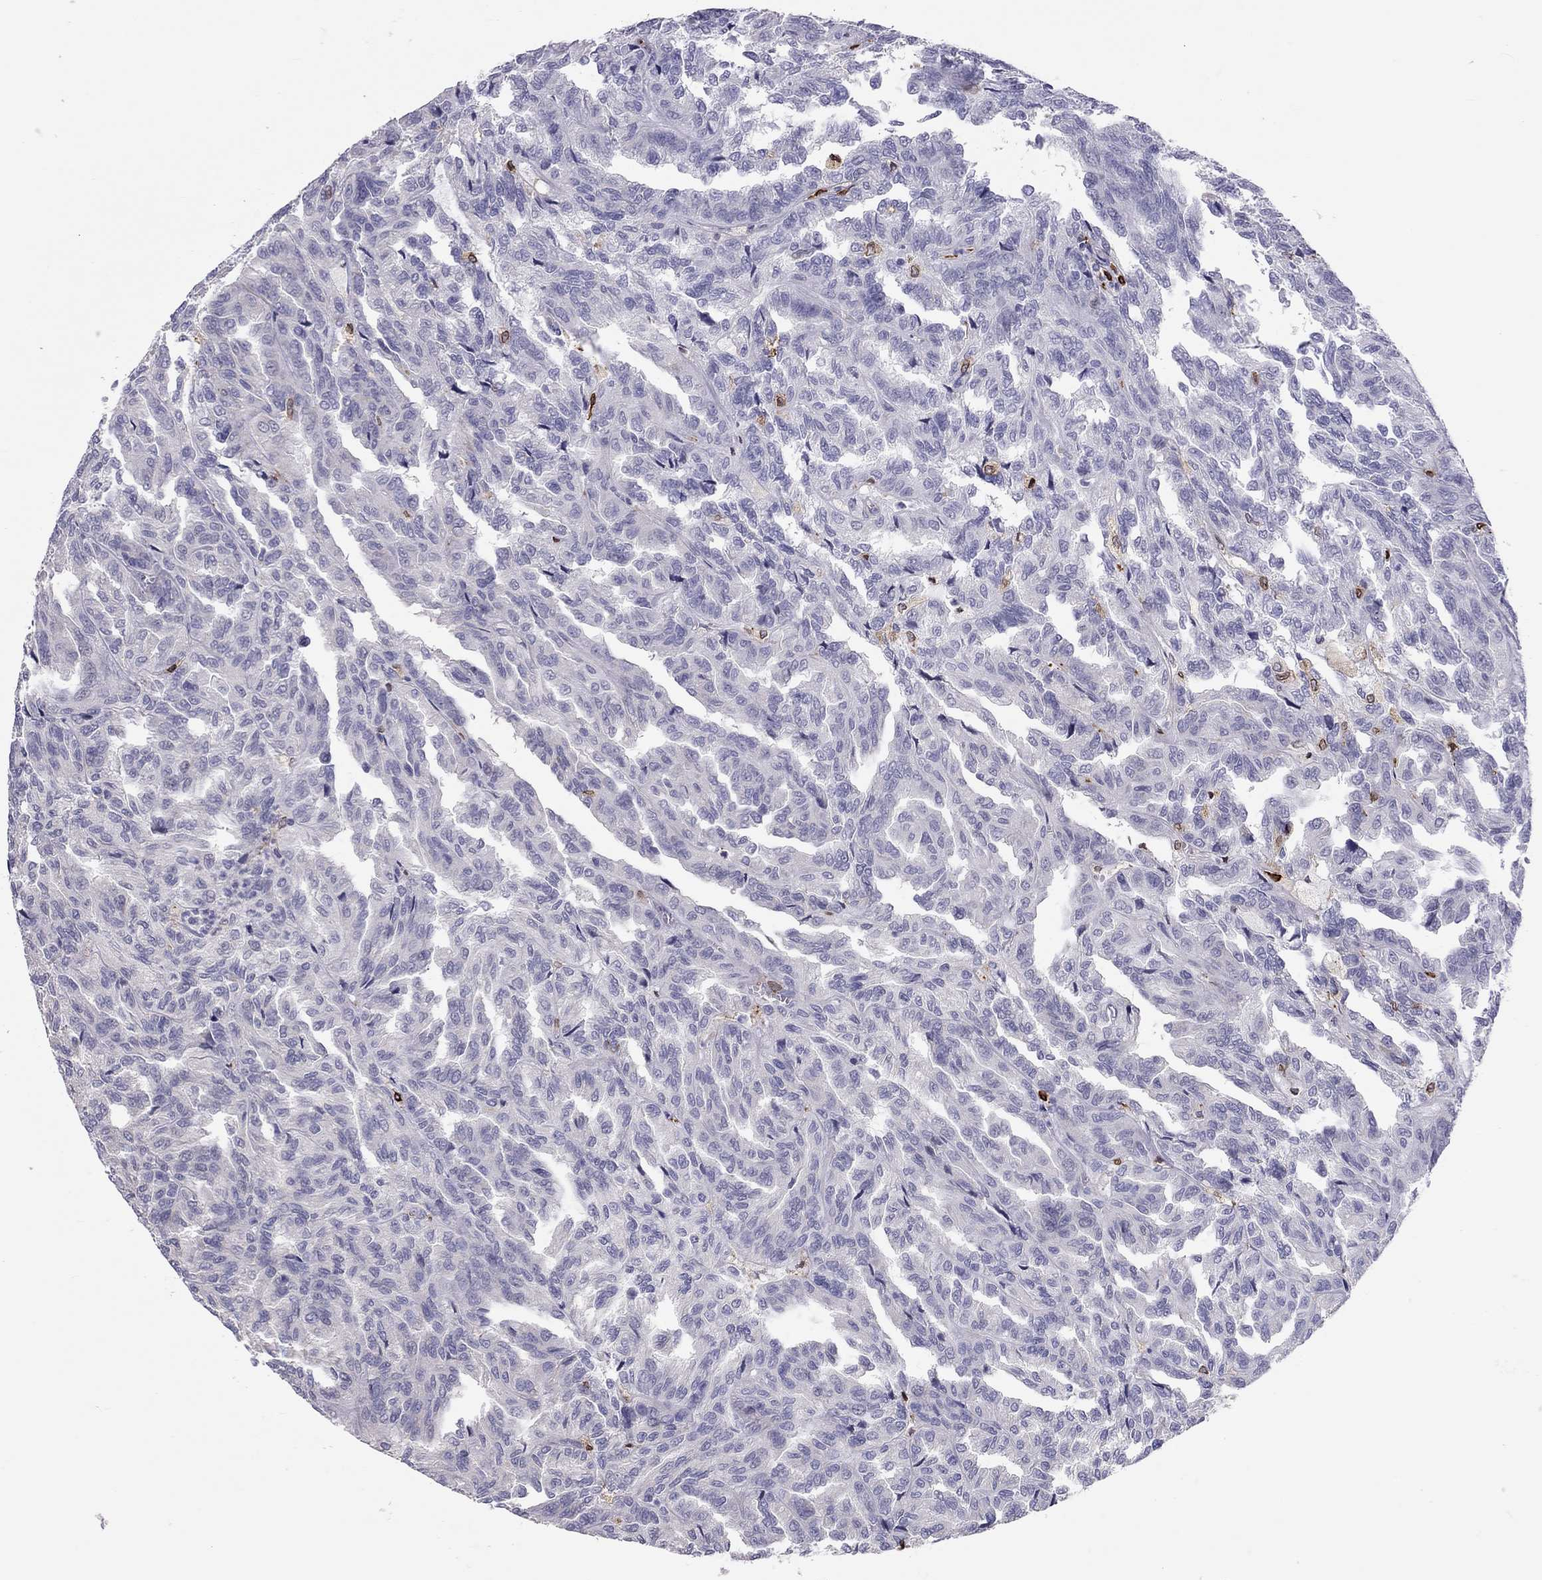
{"staining": {"intensity": "negative", "quantity": "none", "location": "none"}, "tissue": "renal cancer", "cell_type": "Tumor cells", "image_type": "cancer", "snomed": [{"axis": "morphology", "description": "Adenocarcinoma, NOS"}, {"axis": "topography", "description": "Kidney"}], "caption": "Renal cancer (adenocarcinoma) was stained to show a protein in brown. There is no significant positivity in tumor cells. The staining is performed using DAB brown chromogen with nuclei counter-stained in using hematoxylin.", "gene": "ADORA2A", "patient": {"sex": "male", "age": 79}}